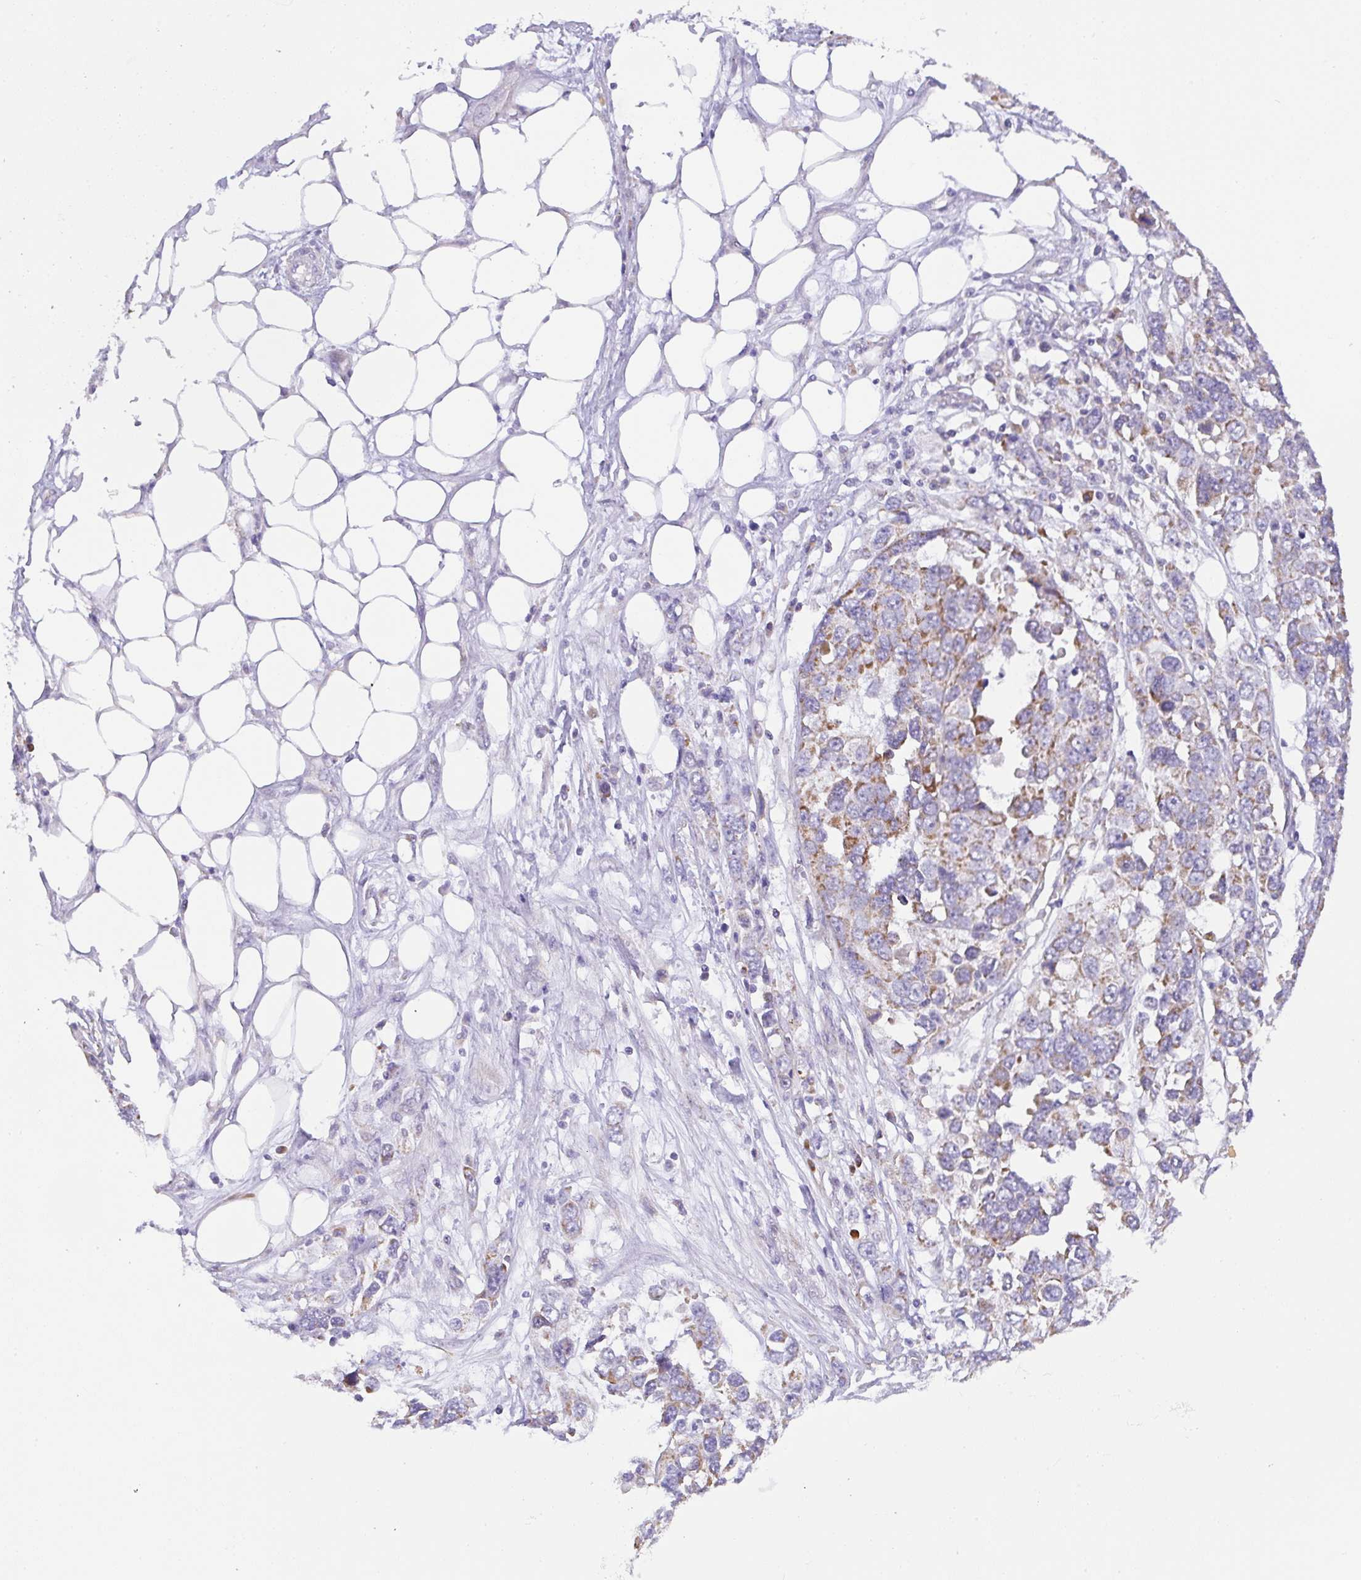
{"staining": {"intensity": "moderate", "quantity": "25%-75%", "location": "cytoplasmic/membranous"}, "tissue": "ovarian cancer", "cell_type": "Tumor cells", "image_type": "cancer", "snomed": [{"axis": "morphology", "description": "Cystadenocarcinoma, serous, NOS"}, {"axis": "topography", "description": "Ovary"}], "caption": "A histopathology image of ovarian serous cystadenocarcinoma stained for a protein reveals moderate cytoplasmic/membranous brown staining in tumor cells. (Stains: DAB in brown, nuclei in blue, Microscopy: brightfield microscopy at high magnification).", "gene": "CHDH", "patient": {"sex": "female", "age": 76}}